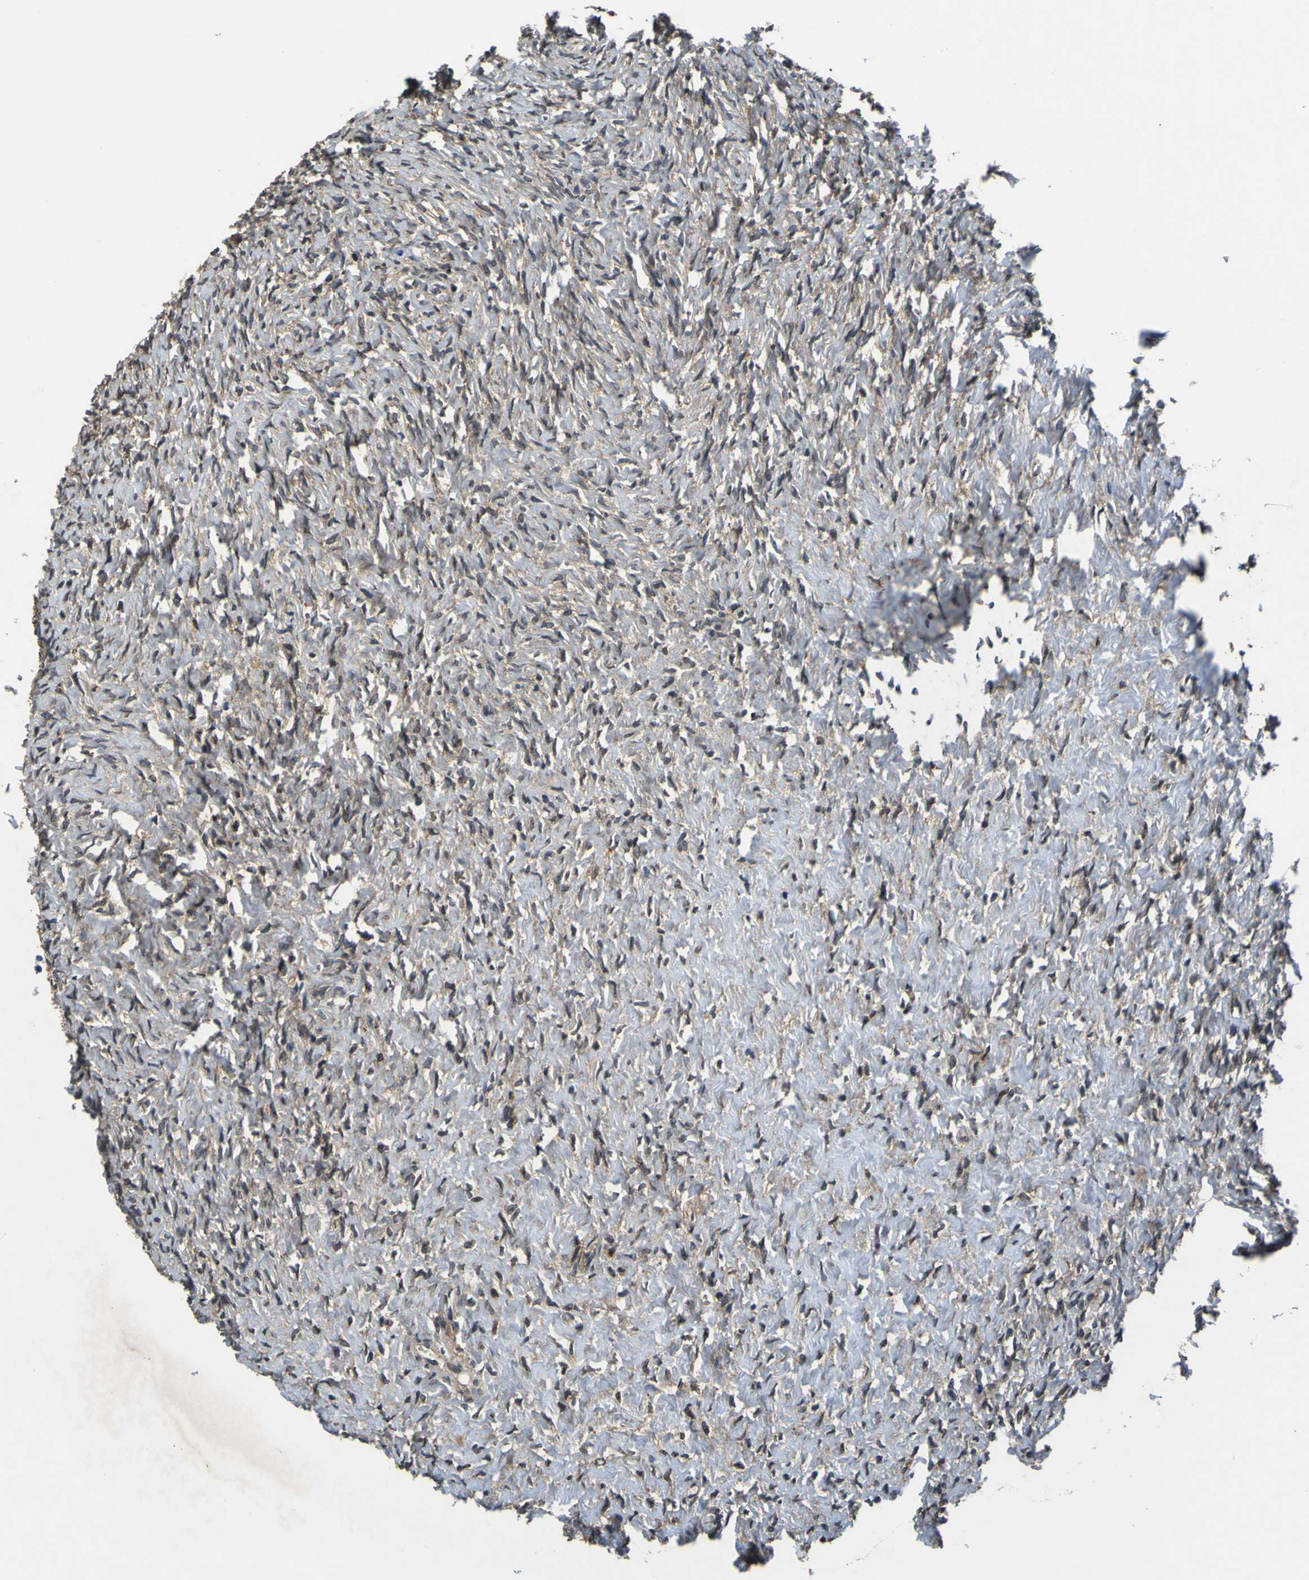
{"staining": {"intensity": "weak", "quantity": "25%-75%", "location": "cytoplasmic/membranous"}, "tissue": "ovary", "cell_type": "Ovarian stroma cells", "image_type": "normal", "snomed": [{"axis": "morphology", "description": "Normal tissue, NOS"}, {"axis": "topography", "description": "Ovary"}], "caption": "High-power microscopy captured an immunohistochemistry histopathology image of unremarkable ovary, revealing weak cytoplasmic/membranous expression in about 25%-75% of ovarian stroma cells.", "gene": "EPHB4", "patient": {"sex": "female", "age": 35}}